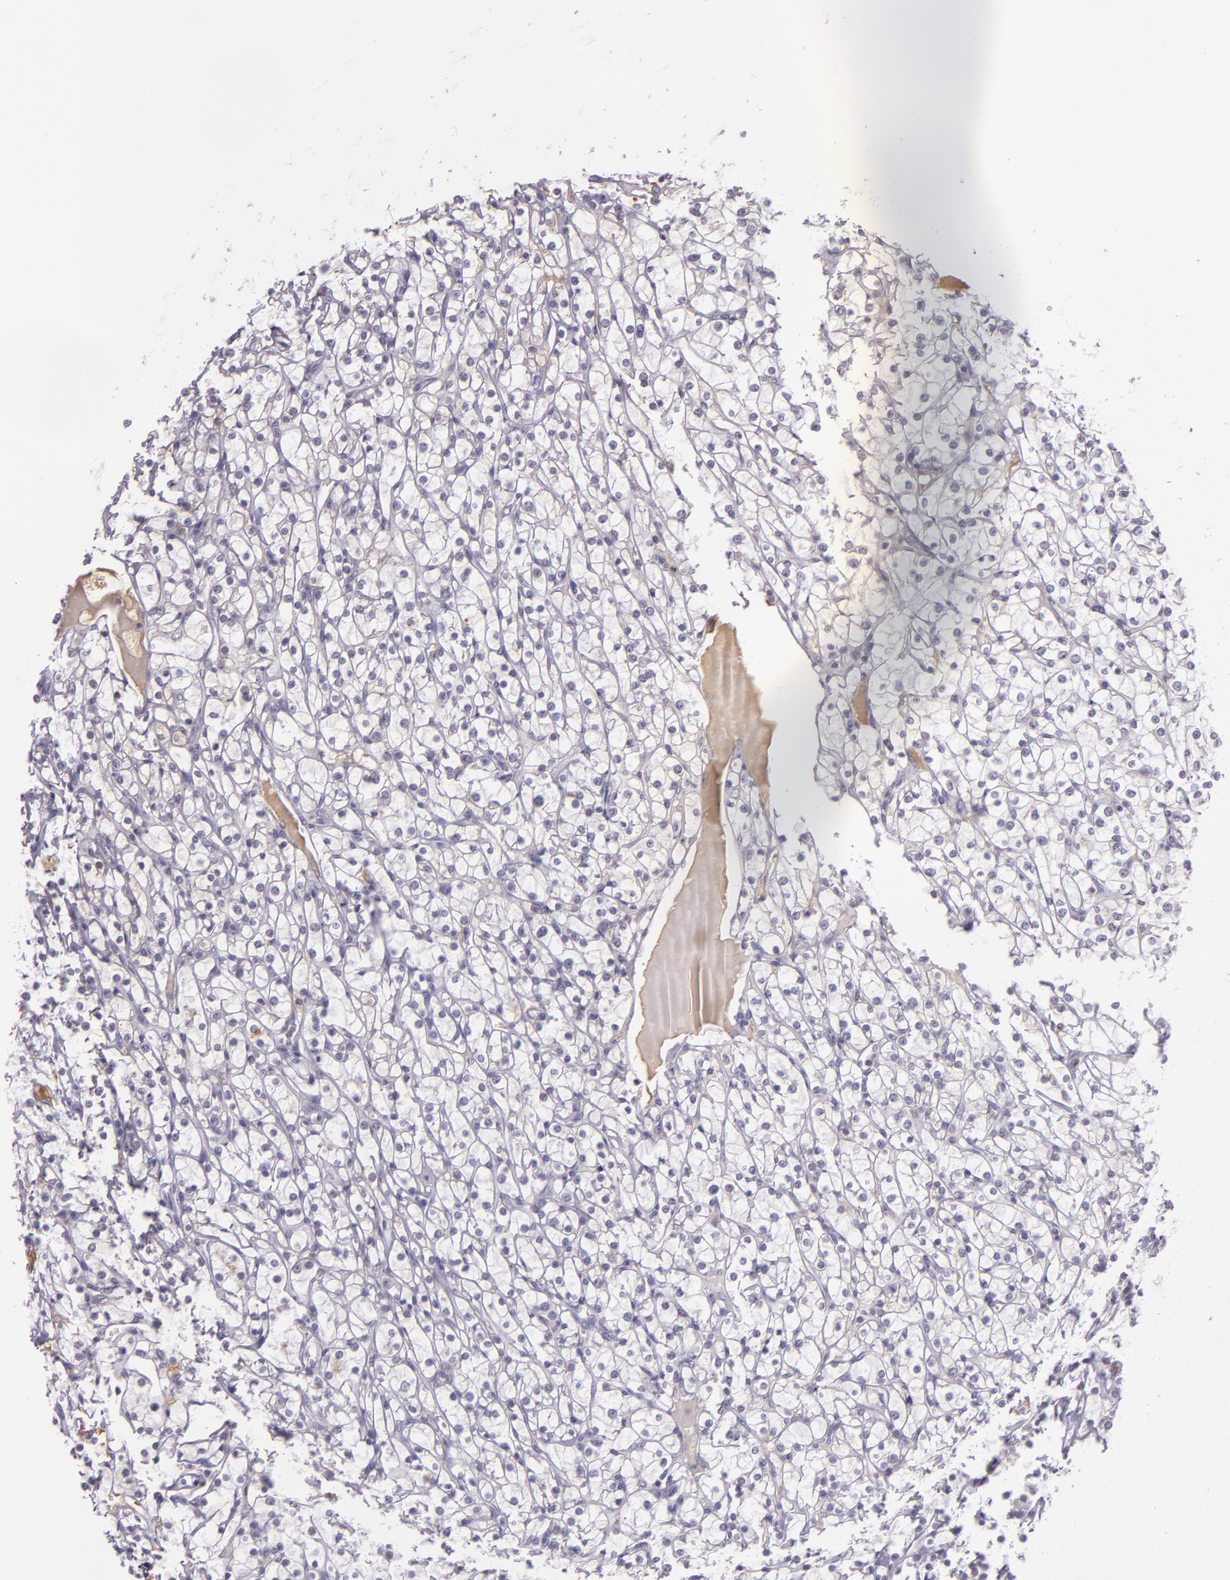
{"staining": {"intensity": "negative", "quantity": "none", "location": "none"}, "tissue": "renal cancer", "cell_type": "Tumor cells", "image_type": "cancer", "snomed": [{"axis": "morphology", "description": "Adenocarcinoma, NOS"}, {"axis": "topography", "description": "Kidney"}], "caption": "Immunohistochemistry (IHC) photomicrograph of neoplastic tissue: human renal cancer stained with DAB (3,3'-diaminobenzidine) demonstrates no significant protein staining in tumor cells. The staining was performed using DAB (3,3'-diaminobenzidine) to visualize the protein expression in brown, while the nuclei were stained in blue with hematoxylin (Magnification: 20x).", "gene": "CHEK2", "patient": {"sex": "female", "age": 73}}